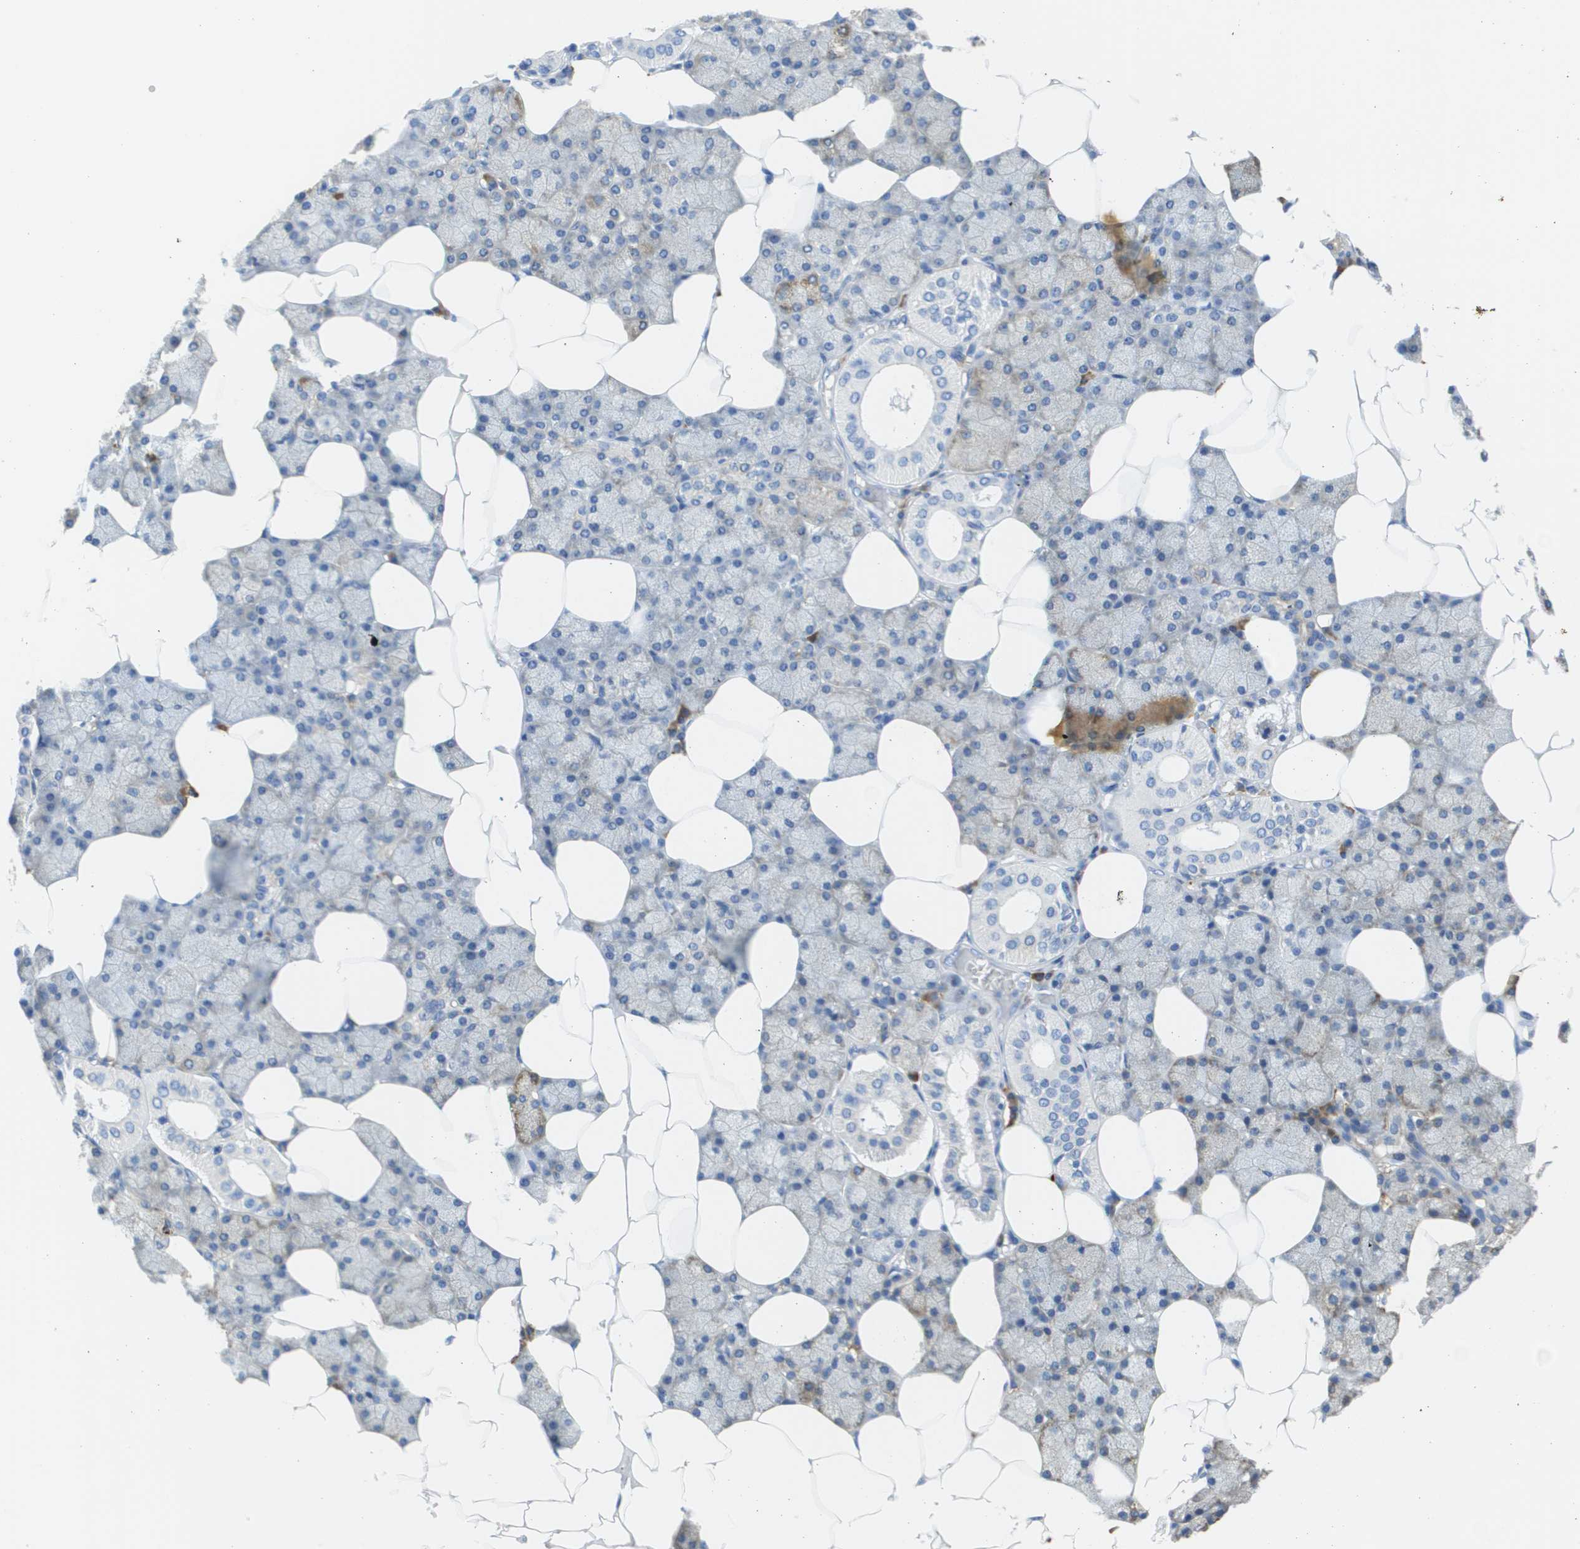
{"staining": {"intensity": "weak", "quantity": "<25%", "location": "cytoplasmic/membranous"}, "tissue": "salivary gland", "cell_type": "Glandular cells", "image_type": "normal", "snomed": [{"axis": "morphology", "description": "Normal tissue, NOS"}, {"axis": "topography", "description": "Salivary gland"}], "caption": "This is an IHC micrograph of benign human salivary gland. There is no expression in glandular cells.", "gene": "SDR42E1", "patient": {"sex": "male", "age": 62}}